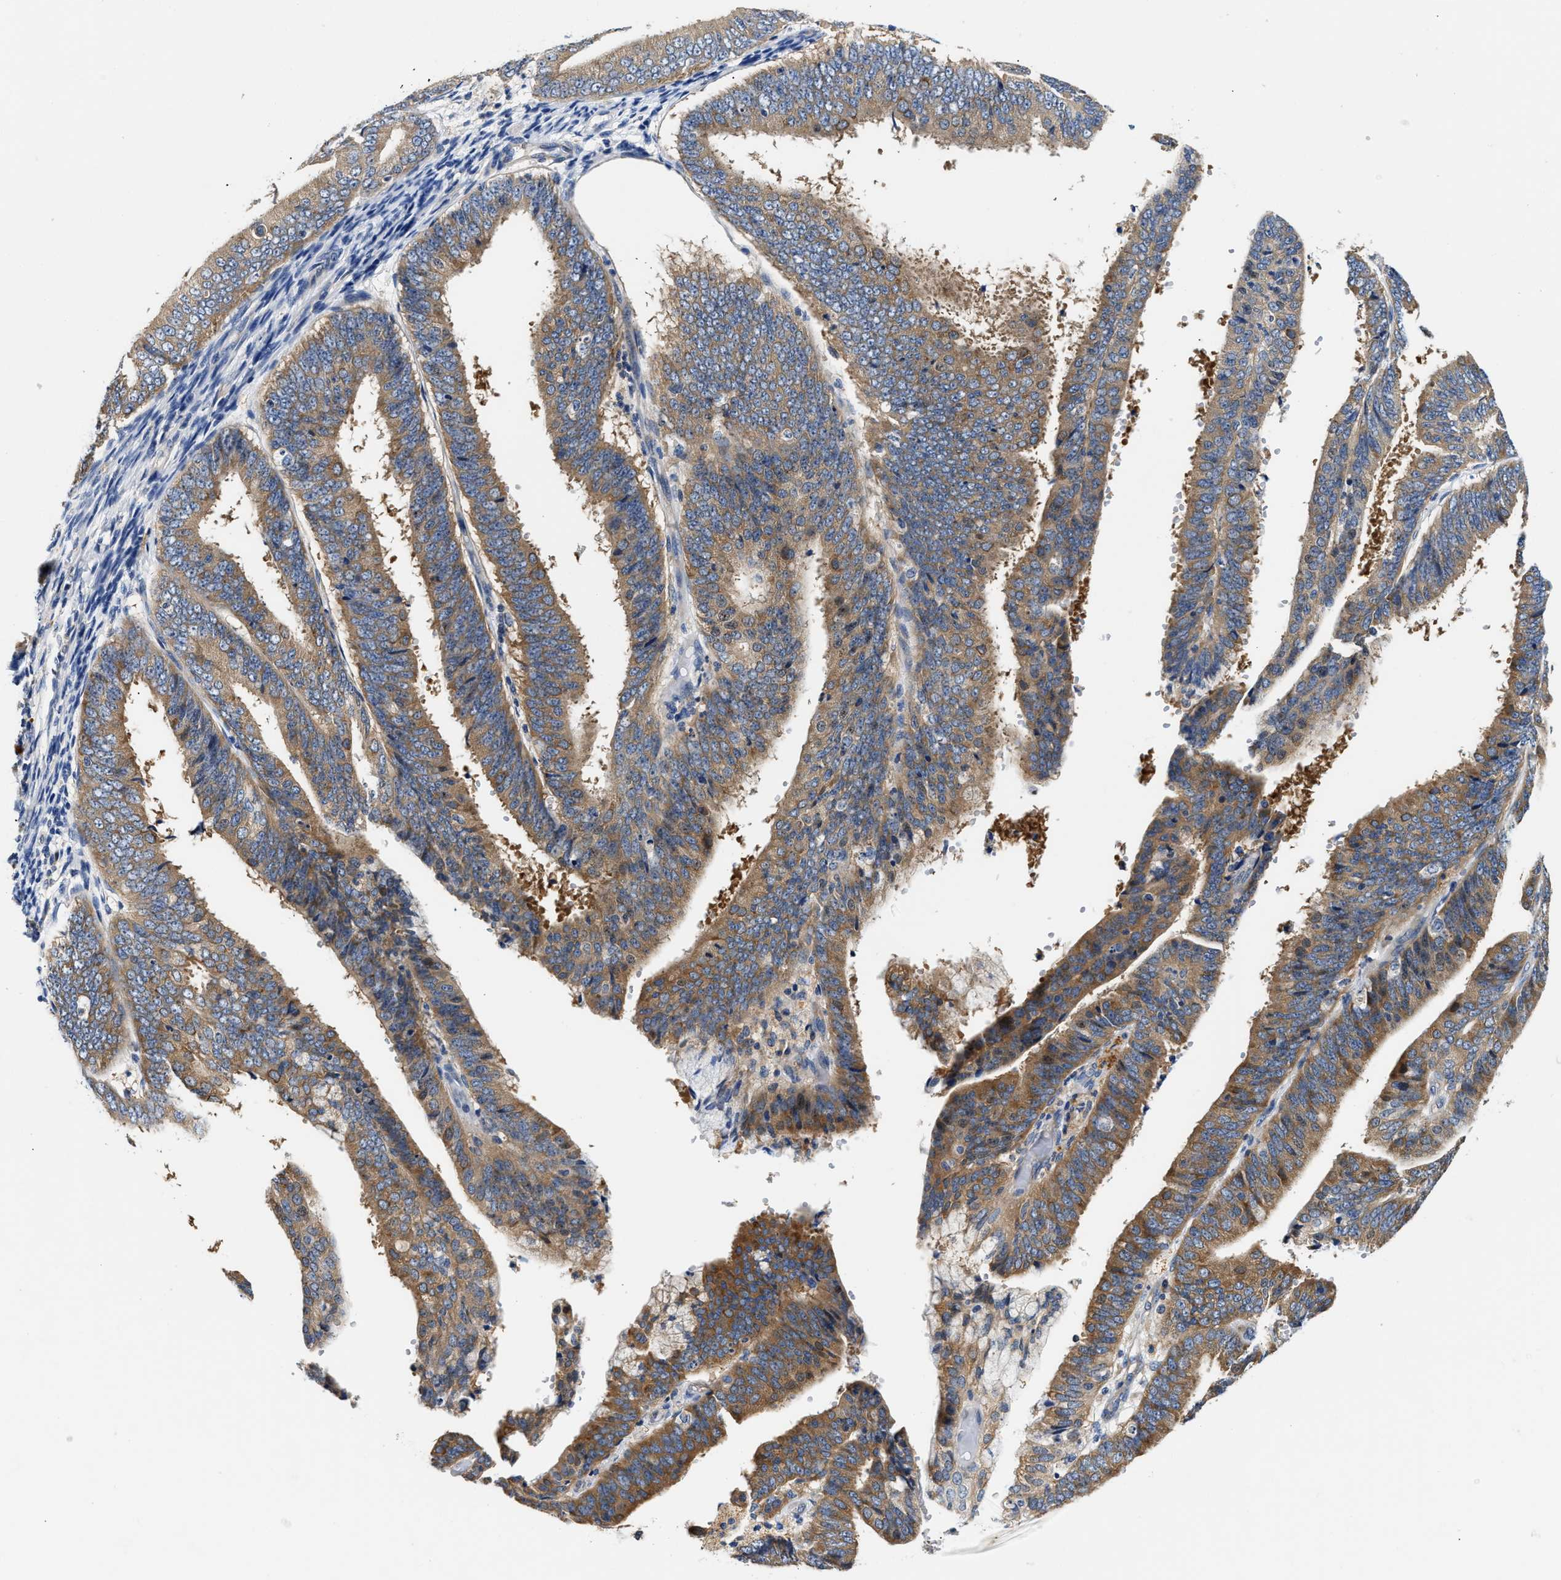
{"staining": {"intensity": "moderate", "quantity": ">75%", "location": "cytoplasmic/membranous"}, "tissue": "endometrial cancer", "cell_type": "Tumor cells", "image_type": "cancer", "snomed": [{"axis": "morphology", "description": "Adenocarcinoma, NOS"}, {"axis": "topography", "description": "Endometrium"}], "caption": "Moderate cytoplasmic/membranous staining is identified in approximately >75% of tumor cells in endometrial cancer (adenocarcinoma).", "gene": "FAM185A", "patient": {"sex": "female", "age": 63}}